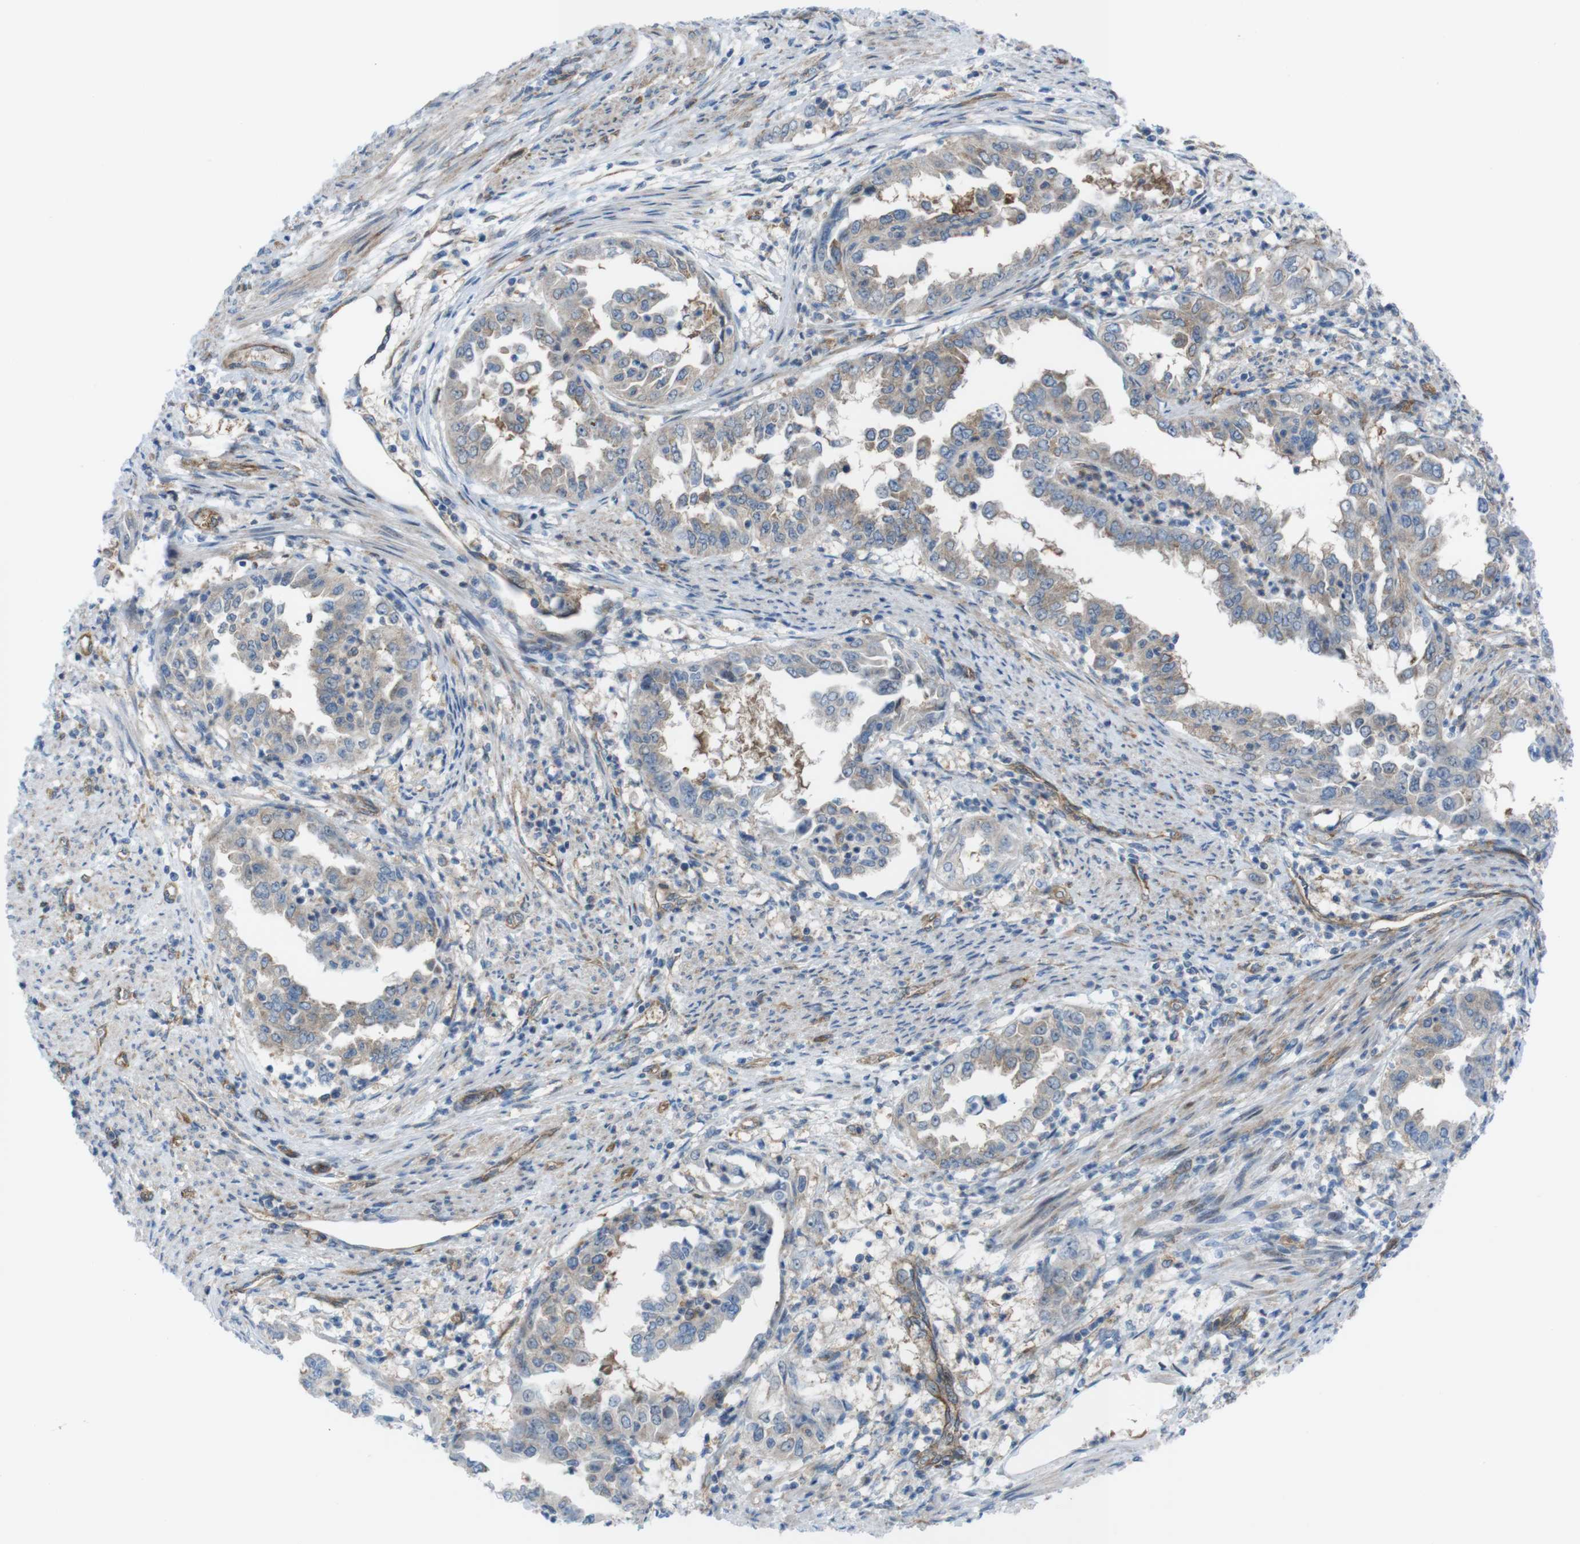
{"staining": {"intensity": "weak", "quantity": "25%-75%", "location": "cytoplasmic/membranous"}, "tissue": "endometrial cancer", "cell_type": "Tumor cells", "image_type": "cancer", "snomed": [{"axis": "morphology", "description": "Adenocarcinoma, NOS"}, {"axis": "topography", "description": "Endometrium"}], "caption": "Endometrial cancer was stained to show a protein in brown. There is low levels of weak cytoplasmic/membranous expression in about 25%-75% of tumor cells. The protein is stained brown, and the nuclei are stained in blue (DAB IHC with brightfield microscopy, high magnification).", "gene": "DIAPH2", "patient": {"sex": "female", "age": 85}}